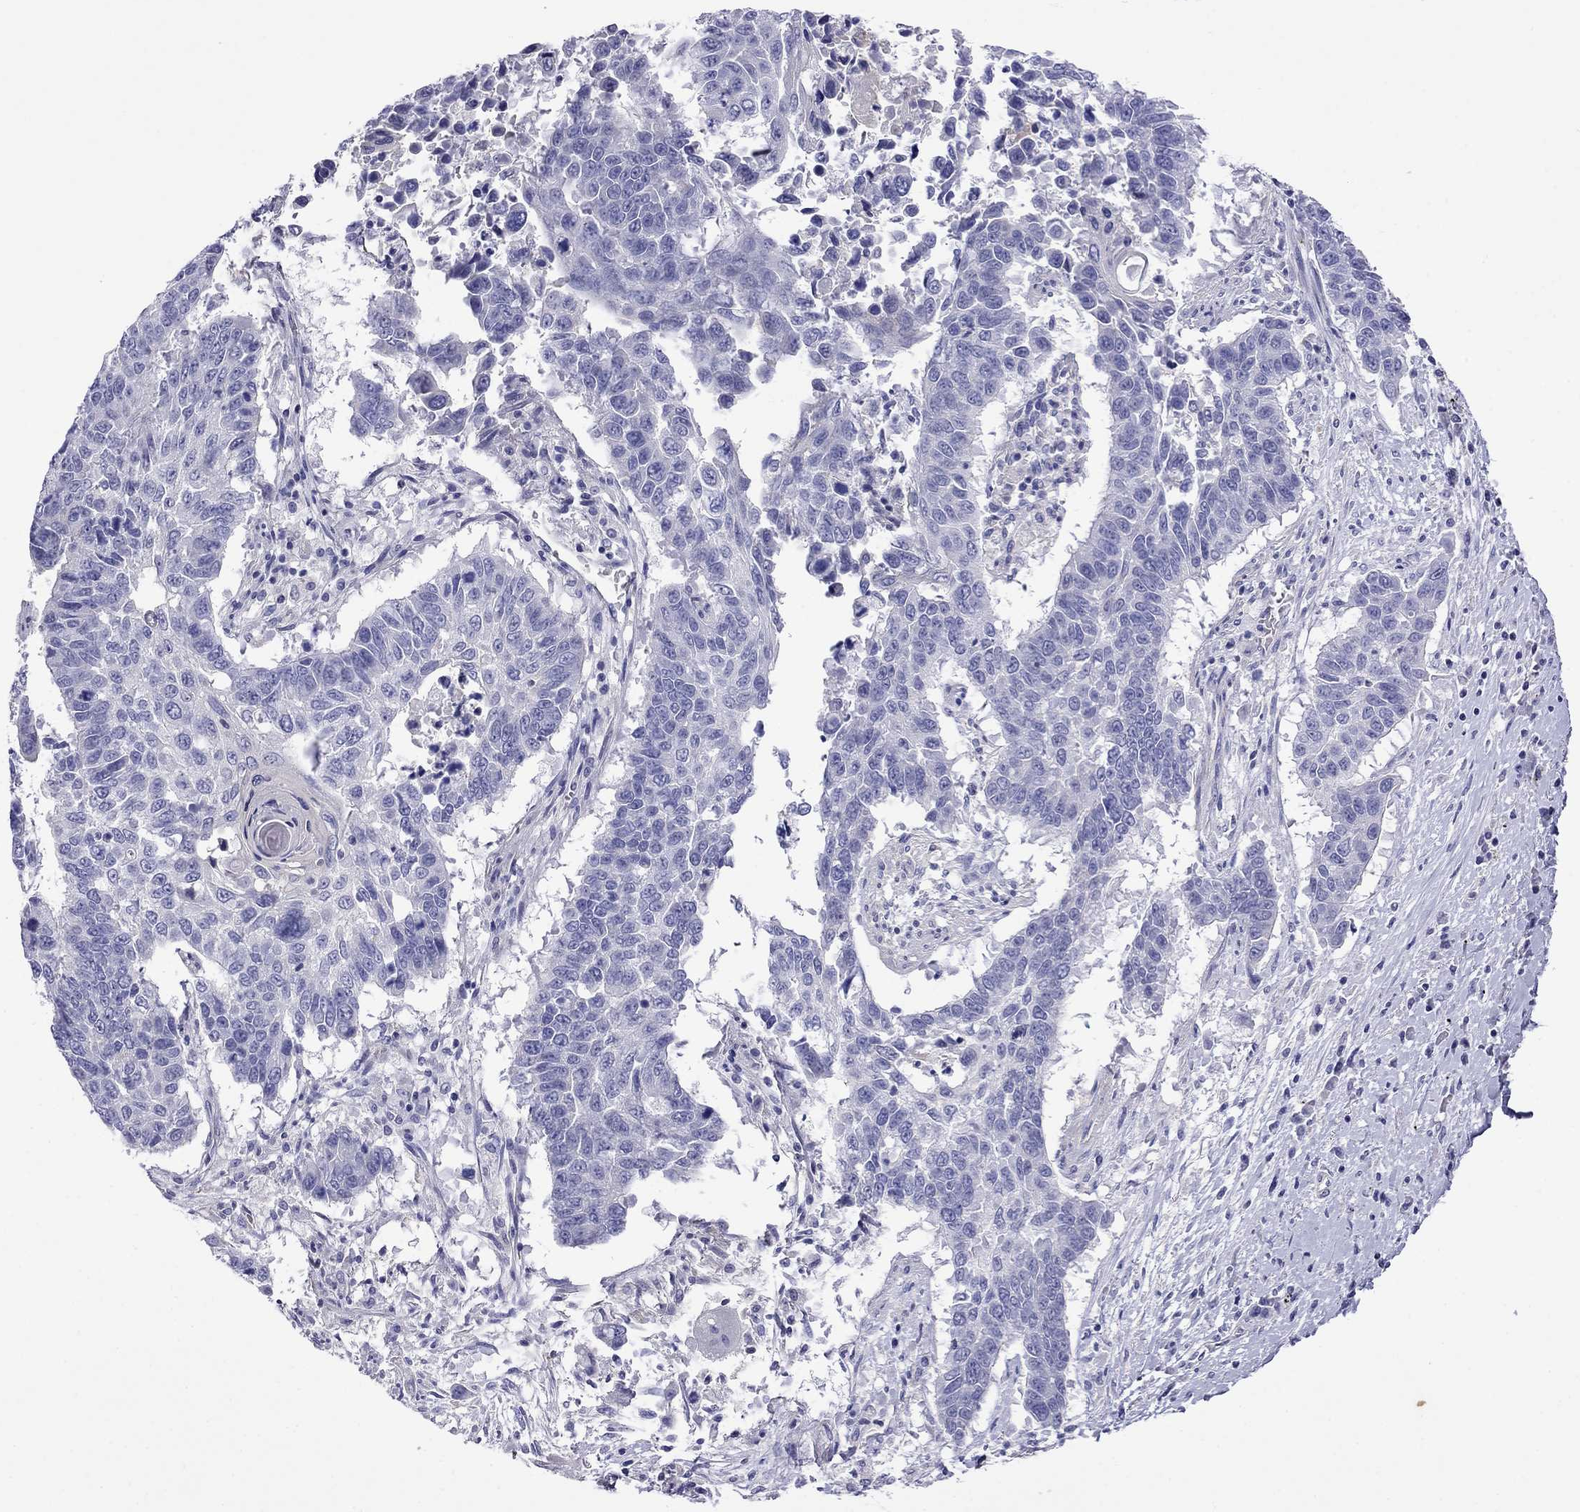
{"staining": {"intensity": "negative", "quantity": "none", "location": "none"}, "tissue": "lung cancer", "cell_type": "Tumor cells", "image_type": "cancer", "snomed": [{"axis": "morphology", "description": "Squamous cell carcinoma, NOS"}, {"axis": "topography", "description": "Lung"}], "caption": "Immunohistochemical staining of human lung squamous cell carcinoma shows no significant staining in tumor cells.", "gene": "STAR", "patient": {"sex": "male", "age": 73}}